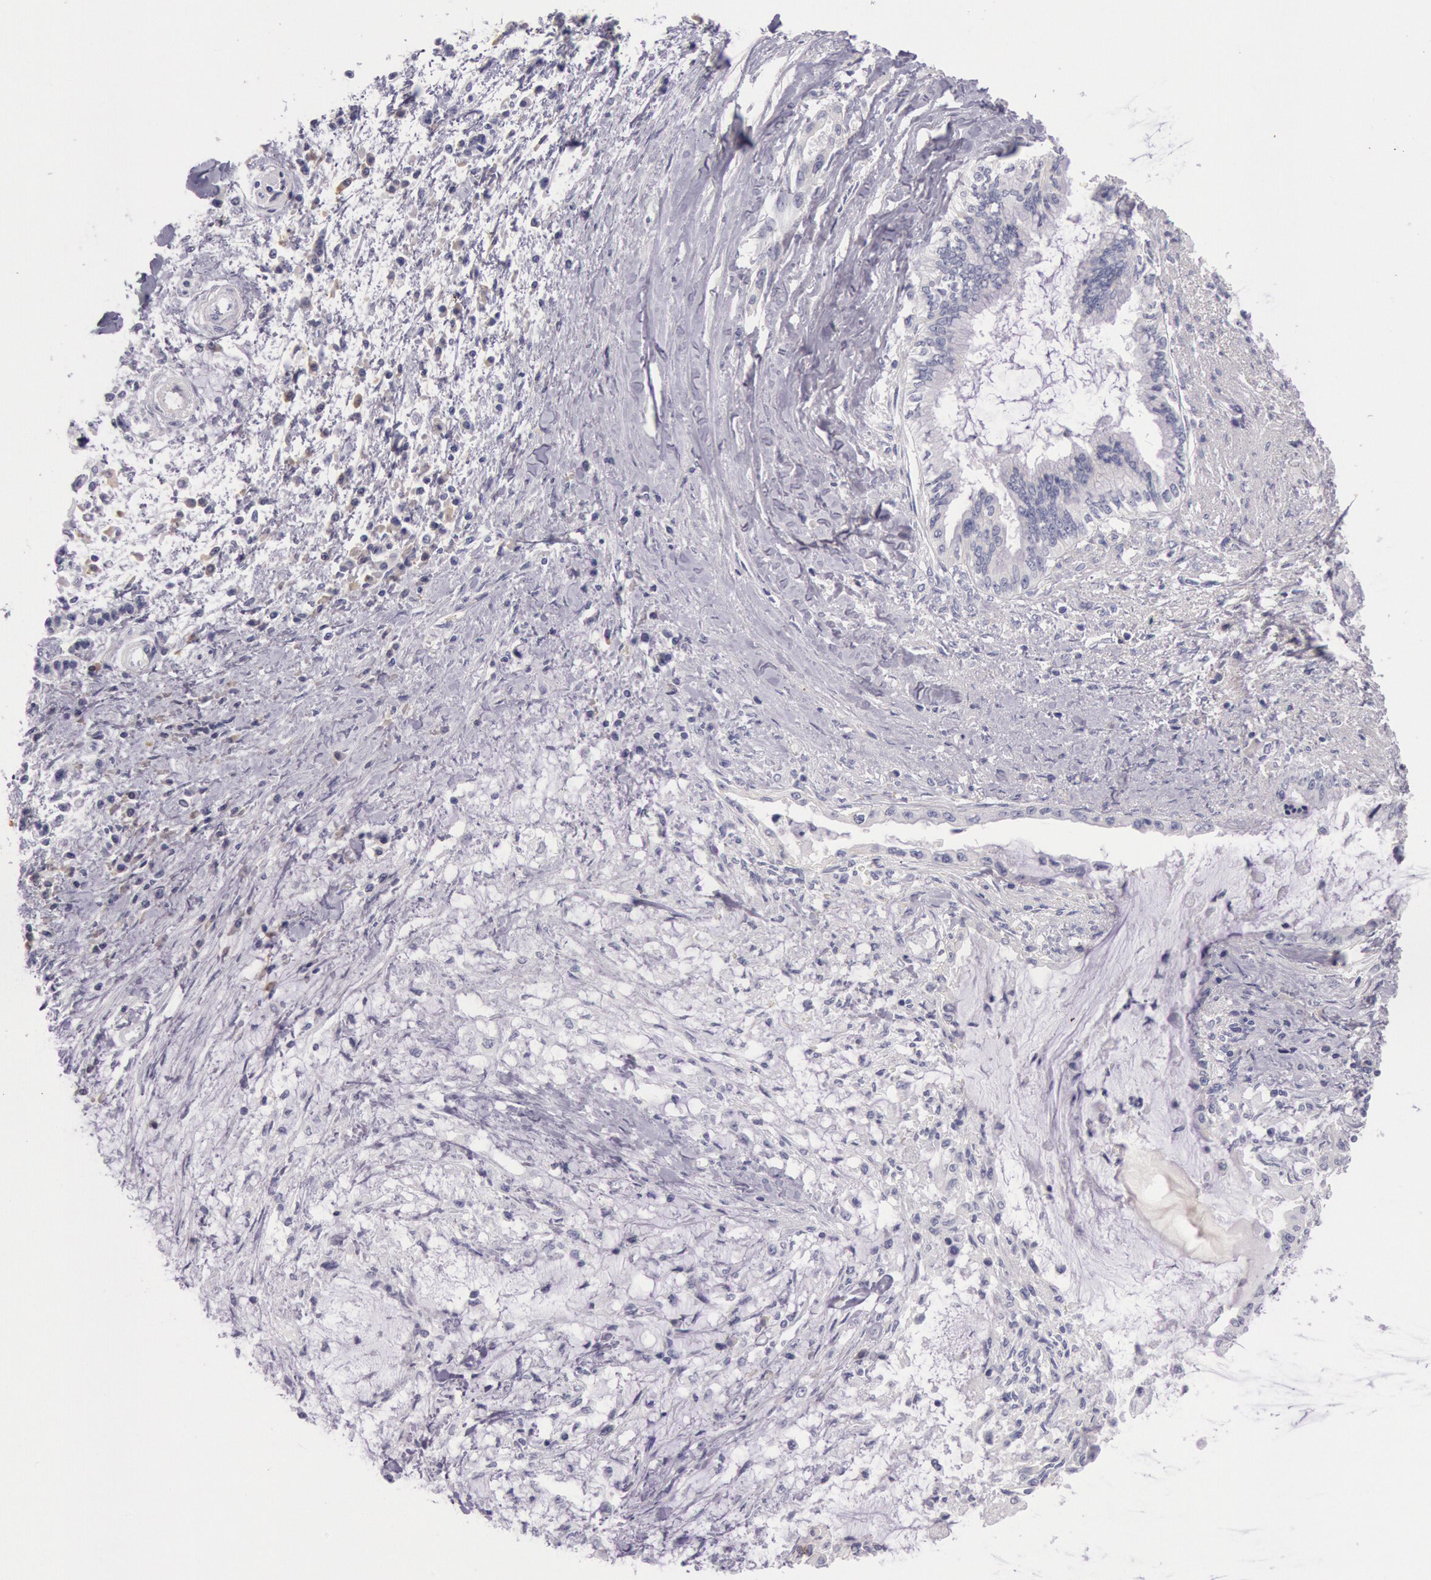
{"staining": {"intensity": "negative", "quantity": "none", "location": "none"}, "tissue": "pancreatic cancer", "cell_type": "Tumor cells", "image_type": "cancer", "snomed": [{"axis": "morphology", "description": "Adenocarcinoma, NOS"}, {"axis": "topography", "description": "Pancreas"}], "caption": "The micrograph exhibits no staining of tumor cells in pancreatic cancer.", "gene": "EGFR", "patient": {"sex": "female", "age": 64}}